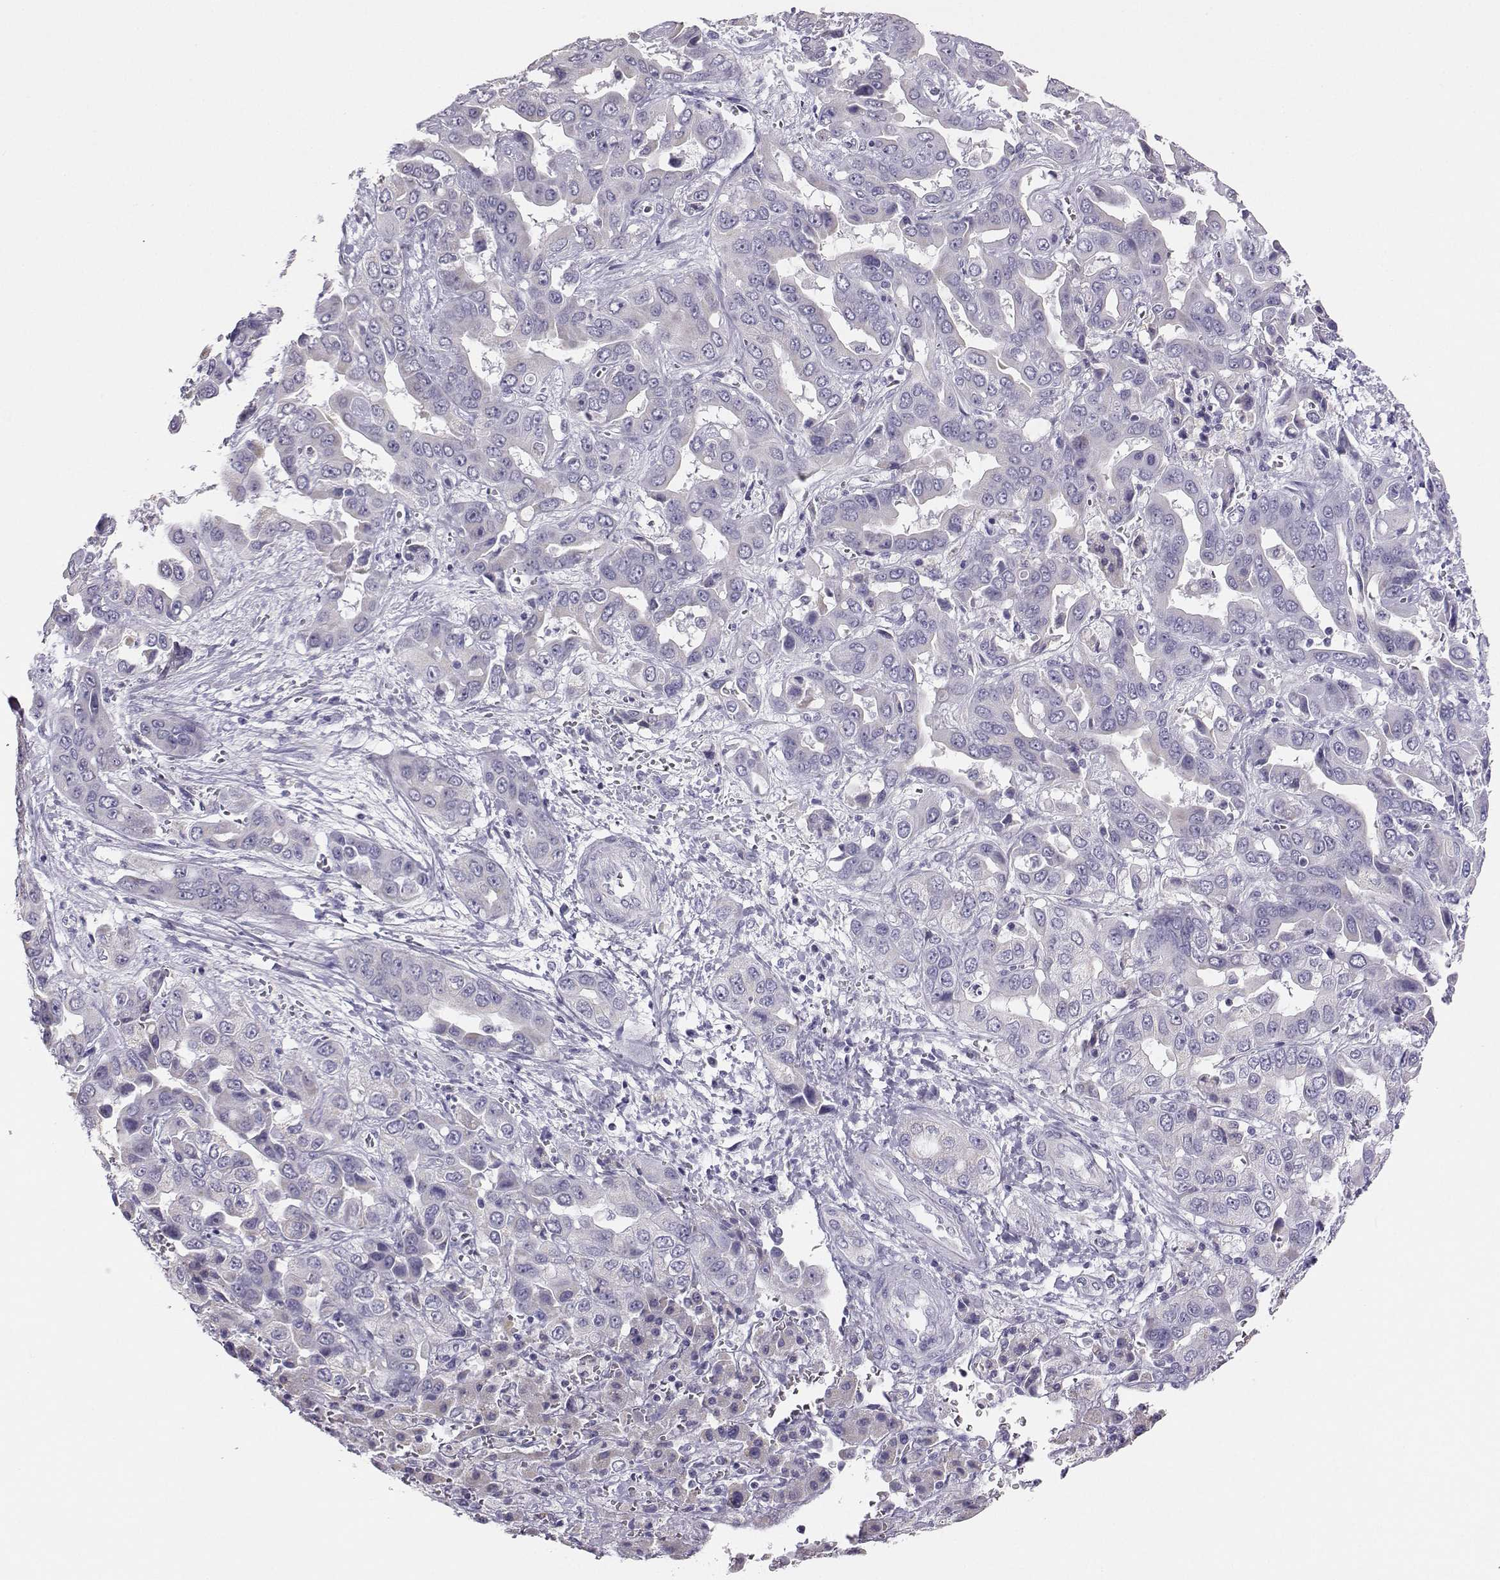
{"staining": {"intensity": "negative", "quantity": "none", "location": "none"}, "tissue": "liver cancer", "cell_type": "Tumor cells", "image_type": "cancer", "snomed": [{"axis": "morphology", "description": "Cholangiocarcinoma"}, {"axis": "topography", "description": "Liver"}], "caption": "The immunohistochemistry (IHC) photomicrograph has no significant expression in tumor cells of liver cancer tissue.", "gene": "AVP", "patient": {"sex": "female", "age": 52}}